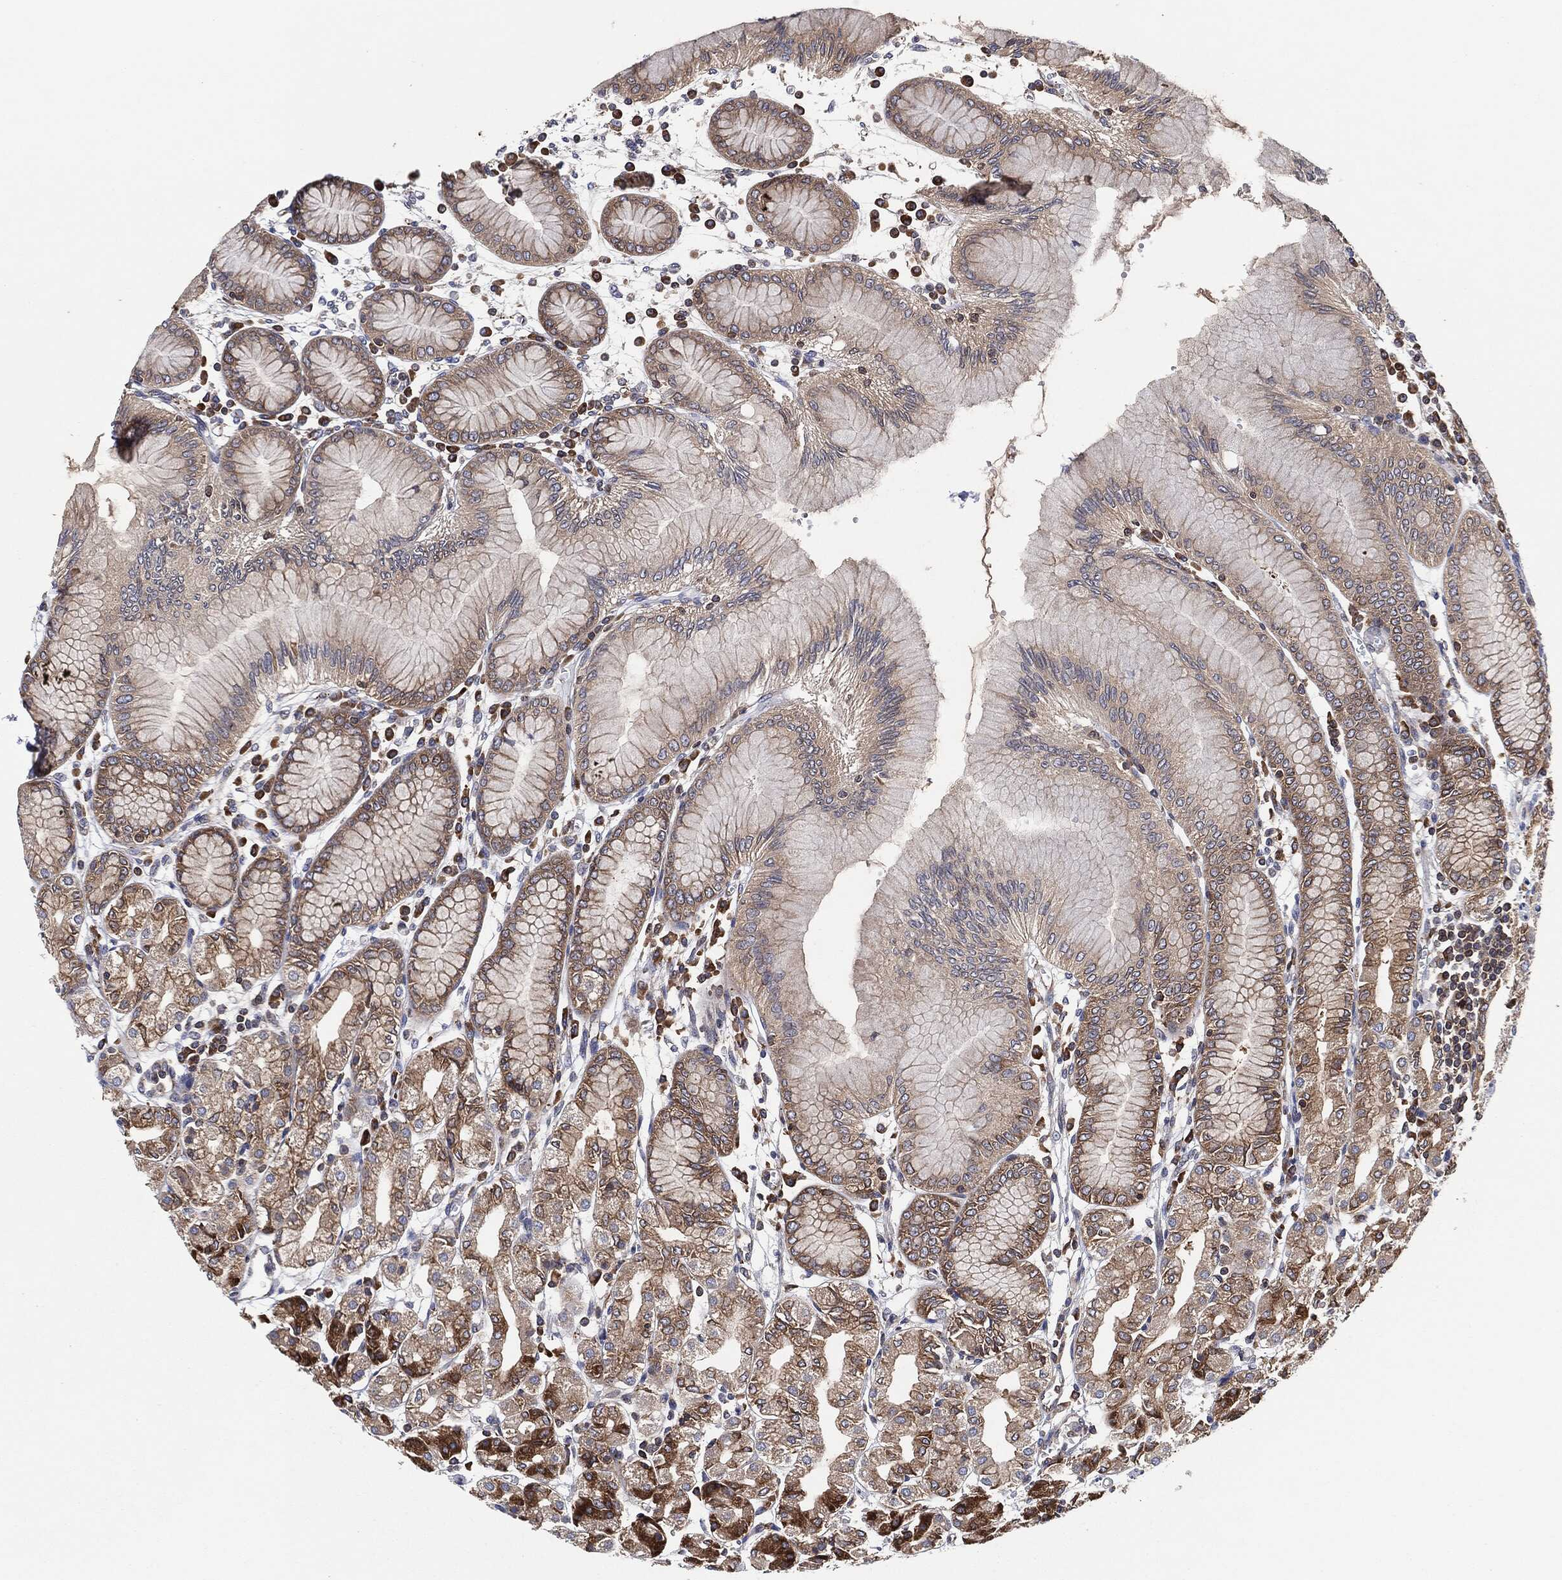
{"staining": {"intensity": "moderate", "quantity": "25%-75%", "location": "cytoplasmic/membranous"}, "tissue": "stomach", "cell_type": "Glandular cells", "image_type": "normal", "snomed": [{"axis": "morphology", "description": "Normal tissue, NOS"}, {"axis": "topography", "description": "Skeletal muscle"}, {"axis": "topography", "description": "Stomach"}], "caption": "Stomach stained with DAB immunohistochemistry exhibits medium levels of moderate cytoplasmic/membranous expression in about 25%-75% of glandular cells. (brown staining indicates protein expression, while blue staining denotes nuclei).", "gene": "EIF2S2", "patient": {"sex": "female", "age": 57}}